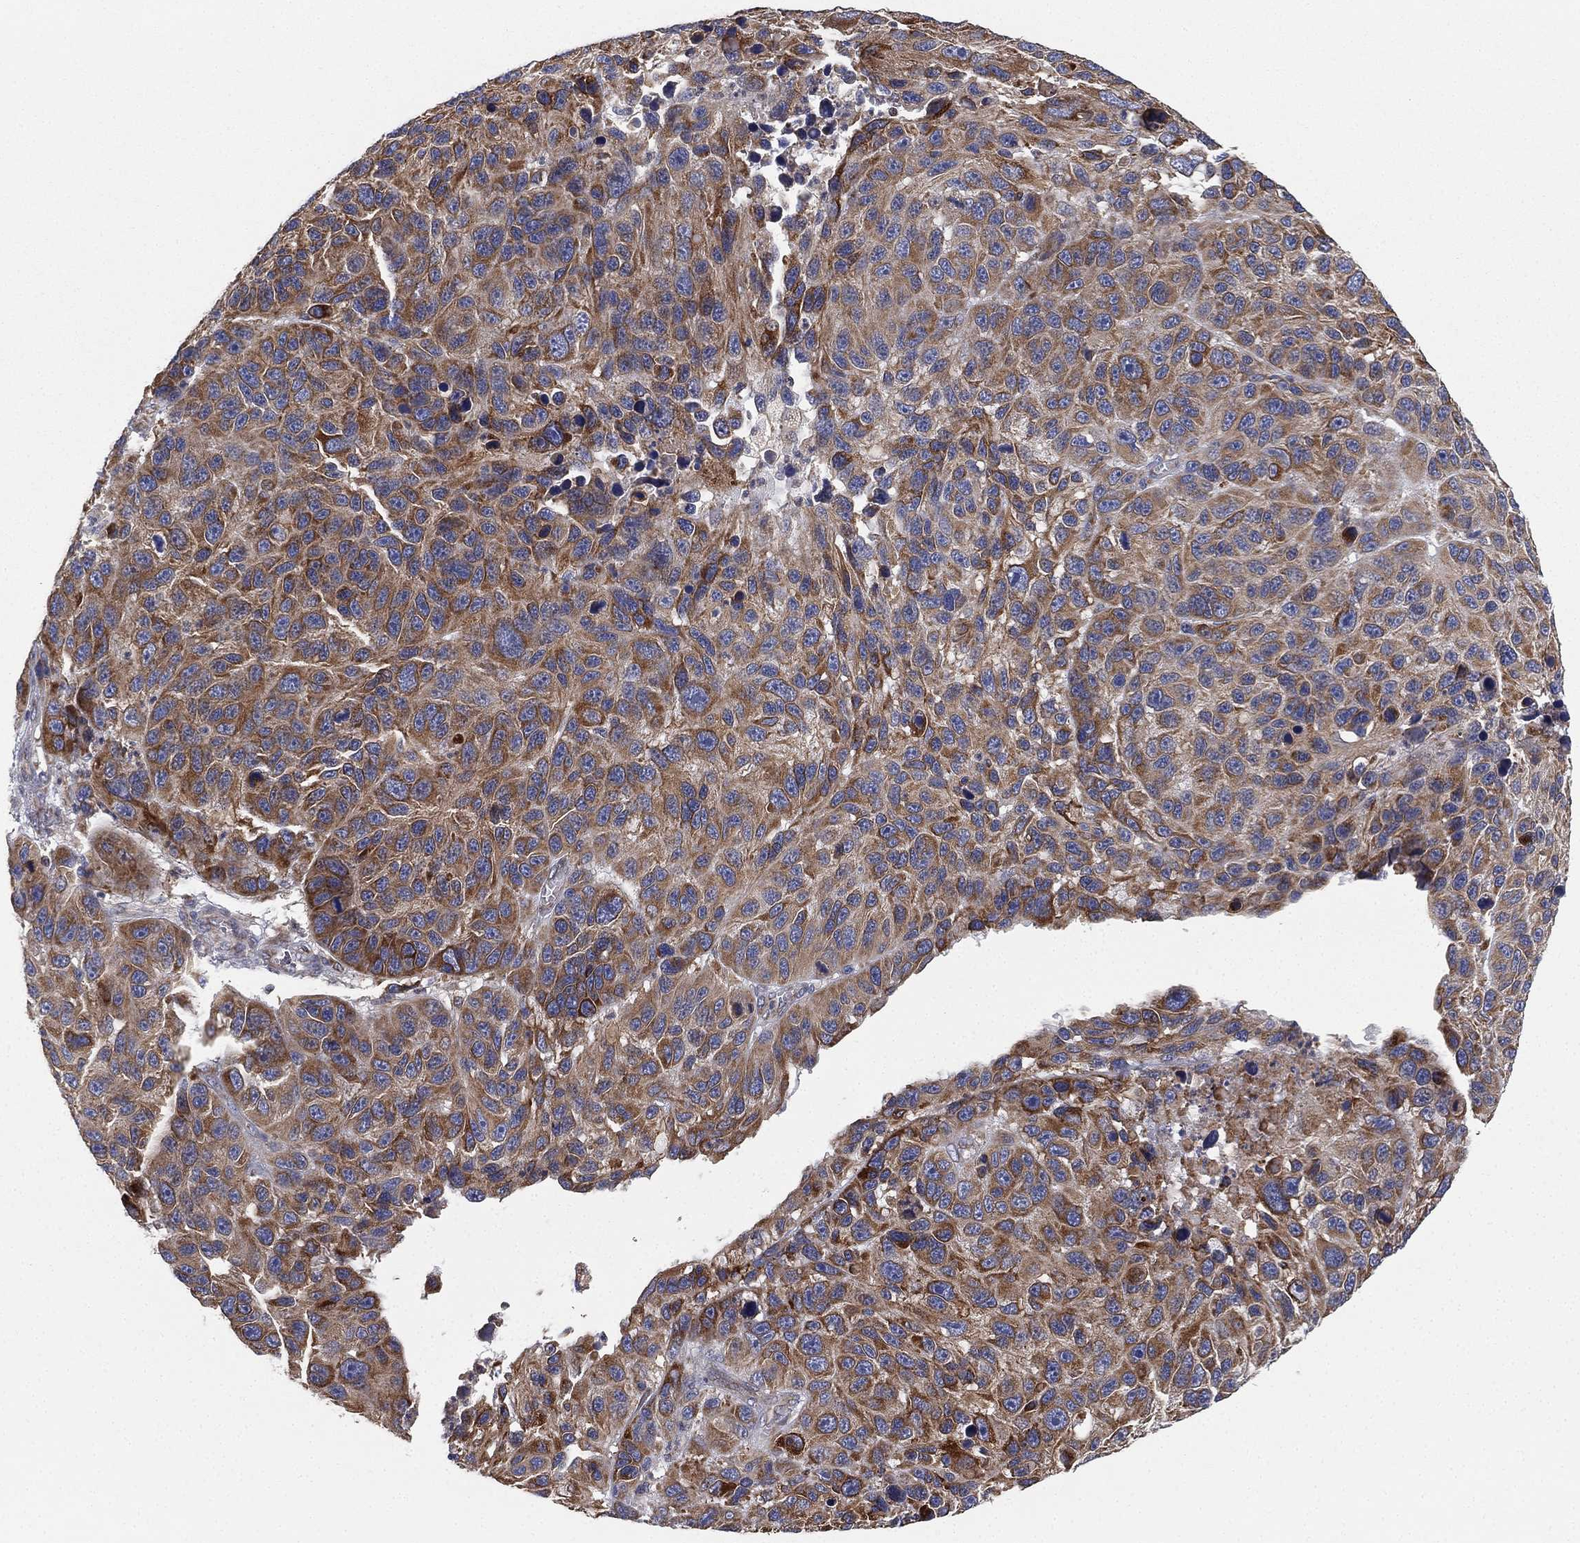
{"staining": {"intensity": "strong", "quantity": ">75%", "location": "cytoplasmic/membranous"}, "tissue": "melanoma", "cell_type": "Tumor cells", "image_type": "cancer", "snomed": [{"axis": "morphology", "description": "Malignant melanoma, NOS"}, {"axis": "topography", "description": "Skin"}], "caption": "Immunohistochemical staining of melanoma displays high levels of strong cytoplasmic/membranous staining in approximately >75% of tumor cells. The protein of interest is shown in brown color, while the nuclei are stained blue.", "gene": "CYB5B", "patient": {"sex": "male", "age": 53}}